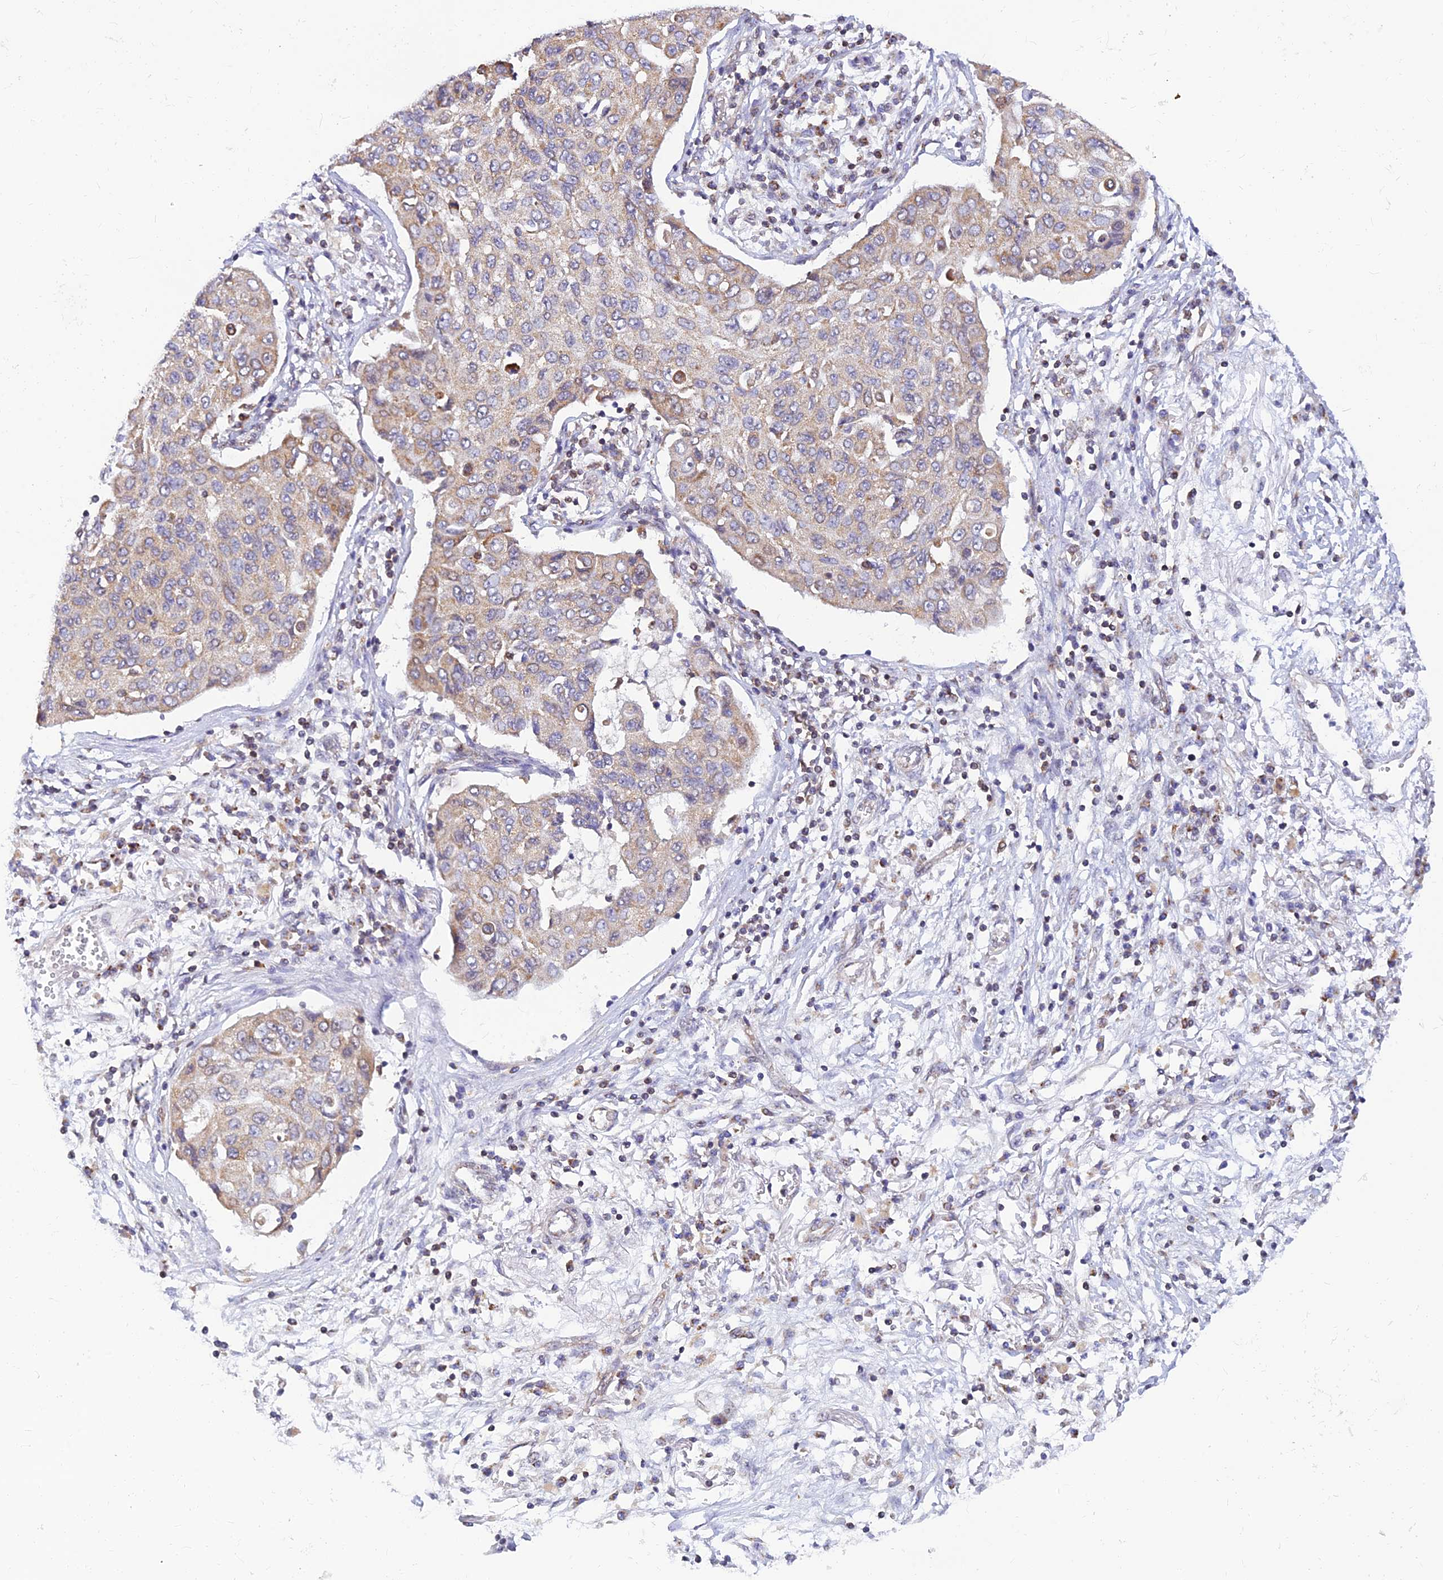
{"staining": {"intensity": "weak", "quantity": "<25%", "location": "cytoplasmic/membranous"}, "tissue": "lung cancer", "cell_type": "Tumor cells", "image_type": "cancer", "snomed": [{"axis": "morphology", "description": "Squamous cell carcinoma, NOS"}, {"axis": "topography", "description": "Lung"}], "caption": "Immunohistochemistry (IHC) image of human lung cancer stained for a protein (brown), which demonstrates no expression in tumor cells.", "gene": "LYSMD2", "patient": {"sex": "male", "age": 74}}